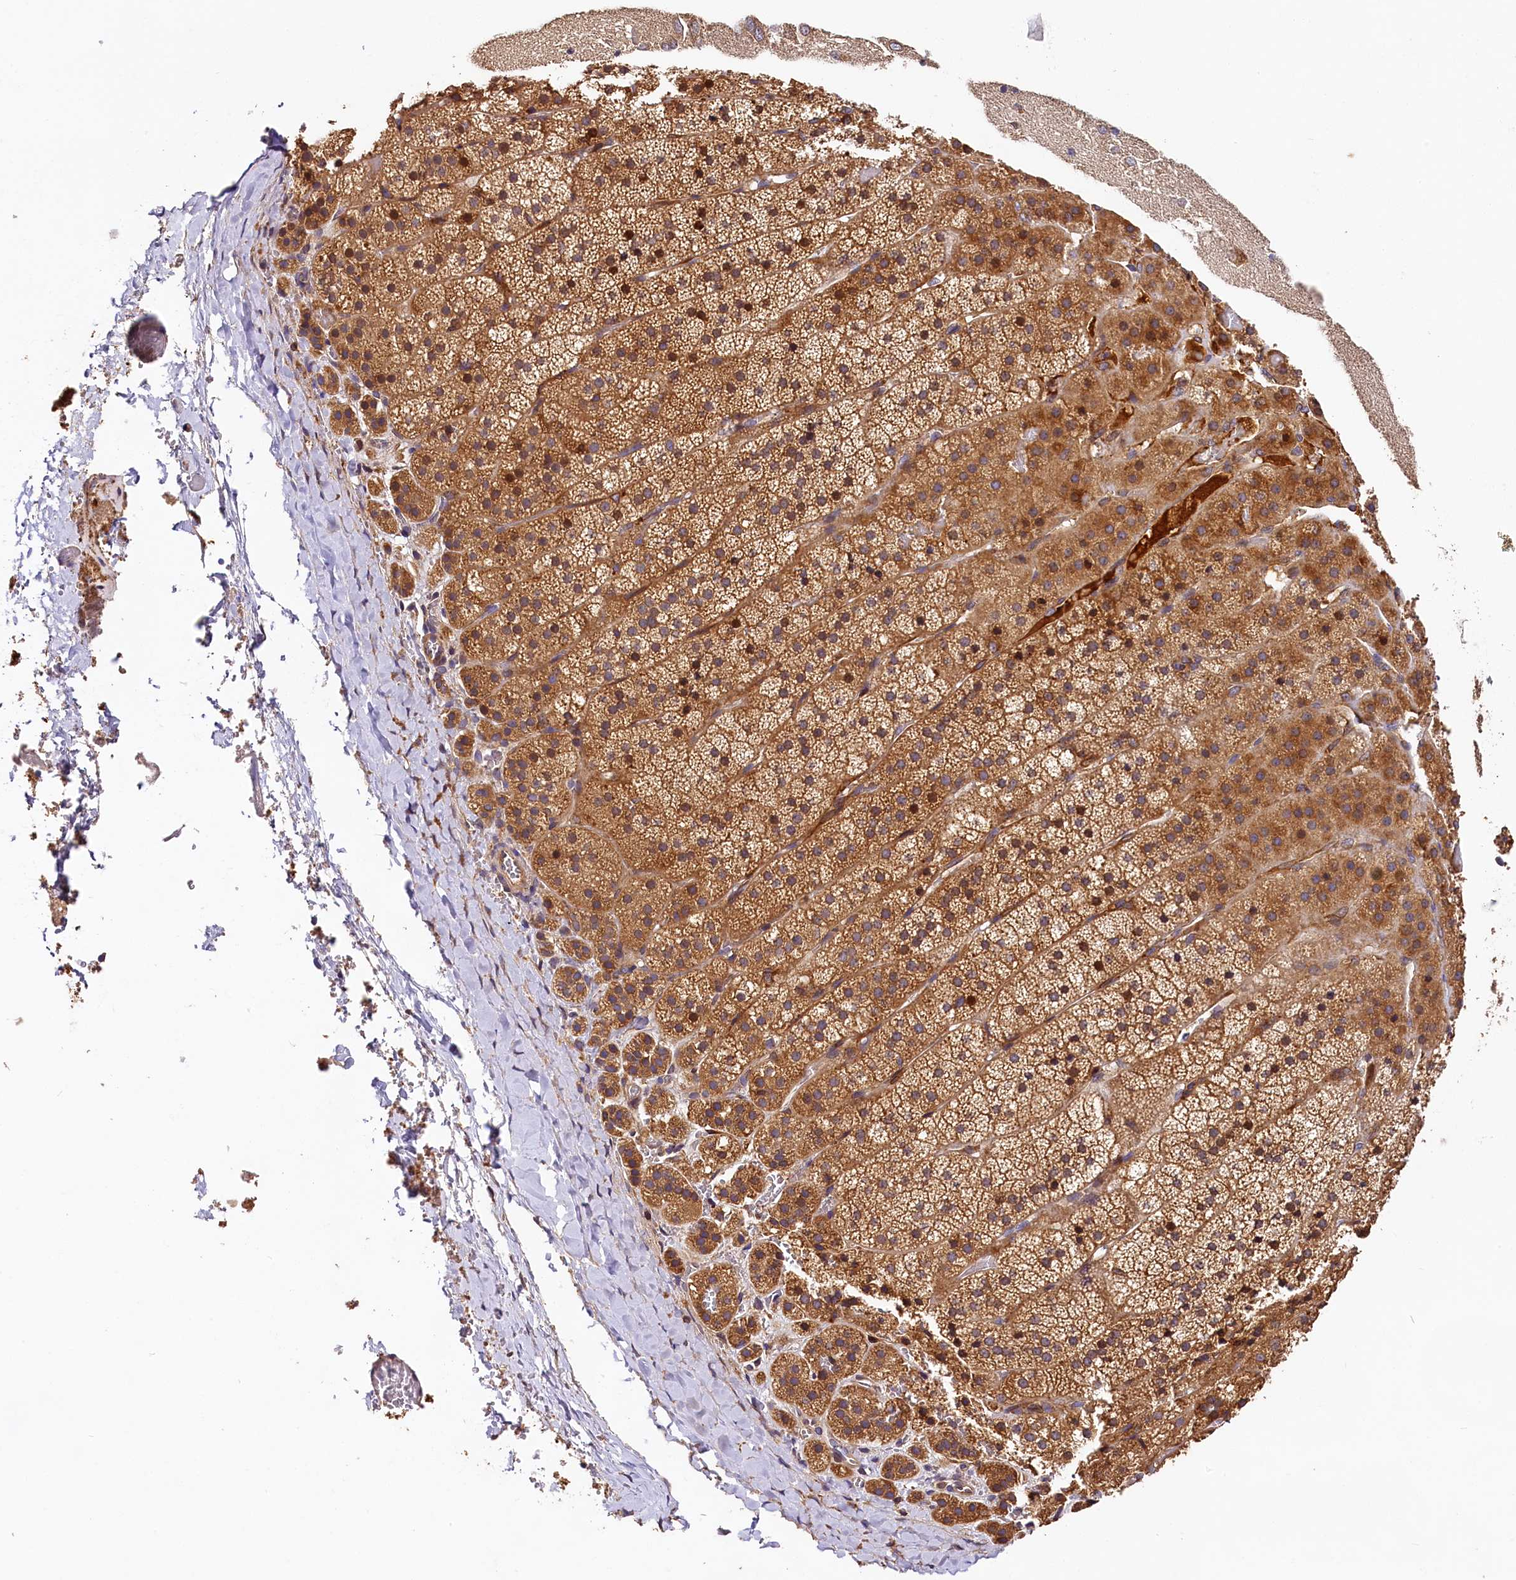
{"staining": {"intensity": "moderate", "quantity": ">75%", "location": "cytoplasmic/membranous,nuclear"}, "tissue": "adrenal gland", "cell_type": "Glandular cells", "image_type": "normal", "snomed": [{"axis": "morphology", "description": "Normal tissue, NOS"}, {"axis": "topography", "description": "Adrenal gland"}], "caption": "Brown immunohistochemical staining in normal human adrenal gland reveals moderate cytoplasmic/membranous,nuclear staining in about >75% of glandular cells.", "gene": "HMOX2", "patient": {"sex": "female", "age": 44}}